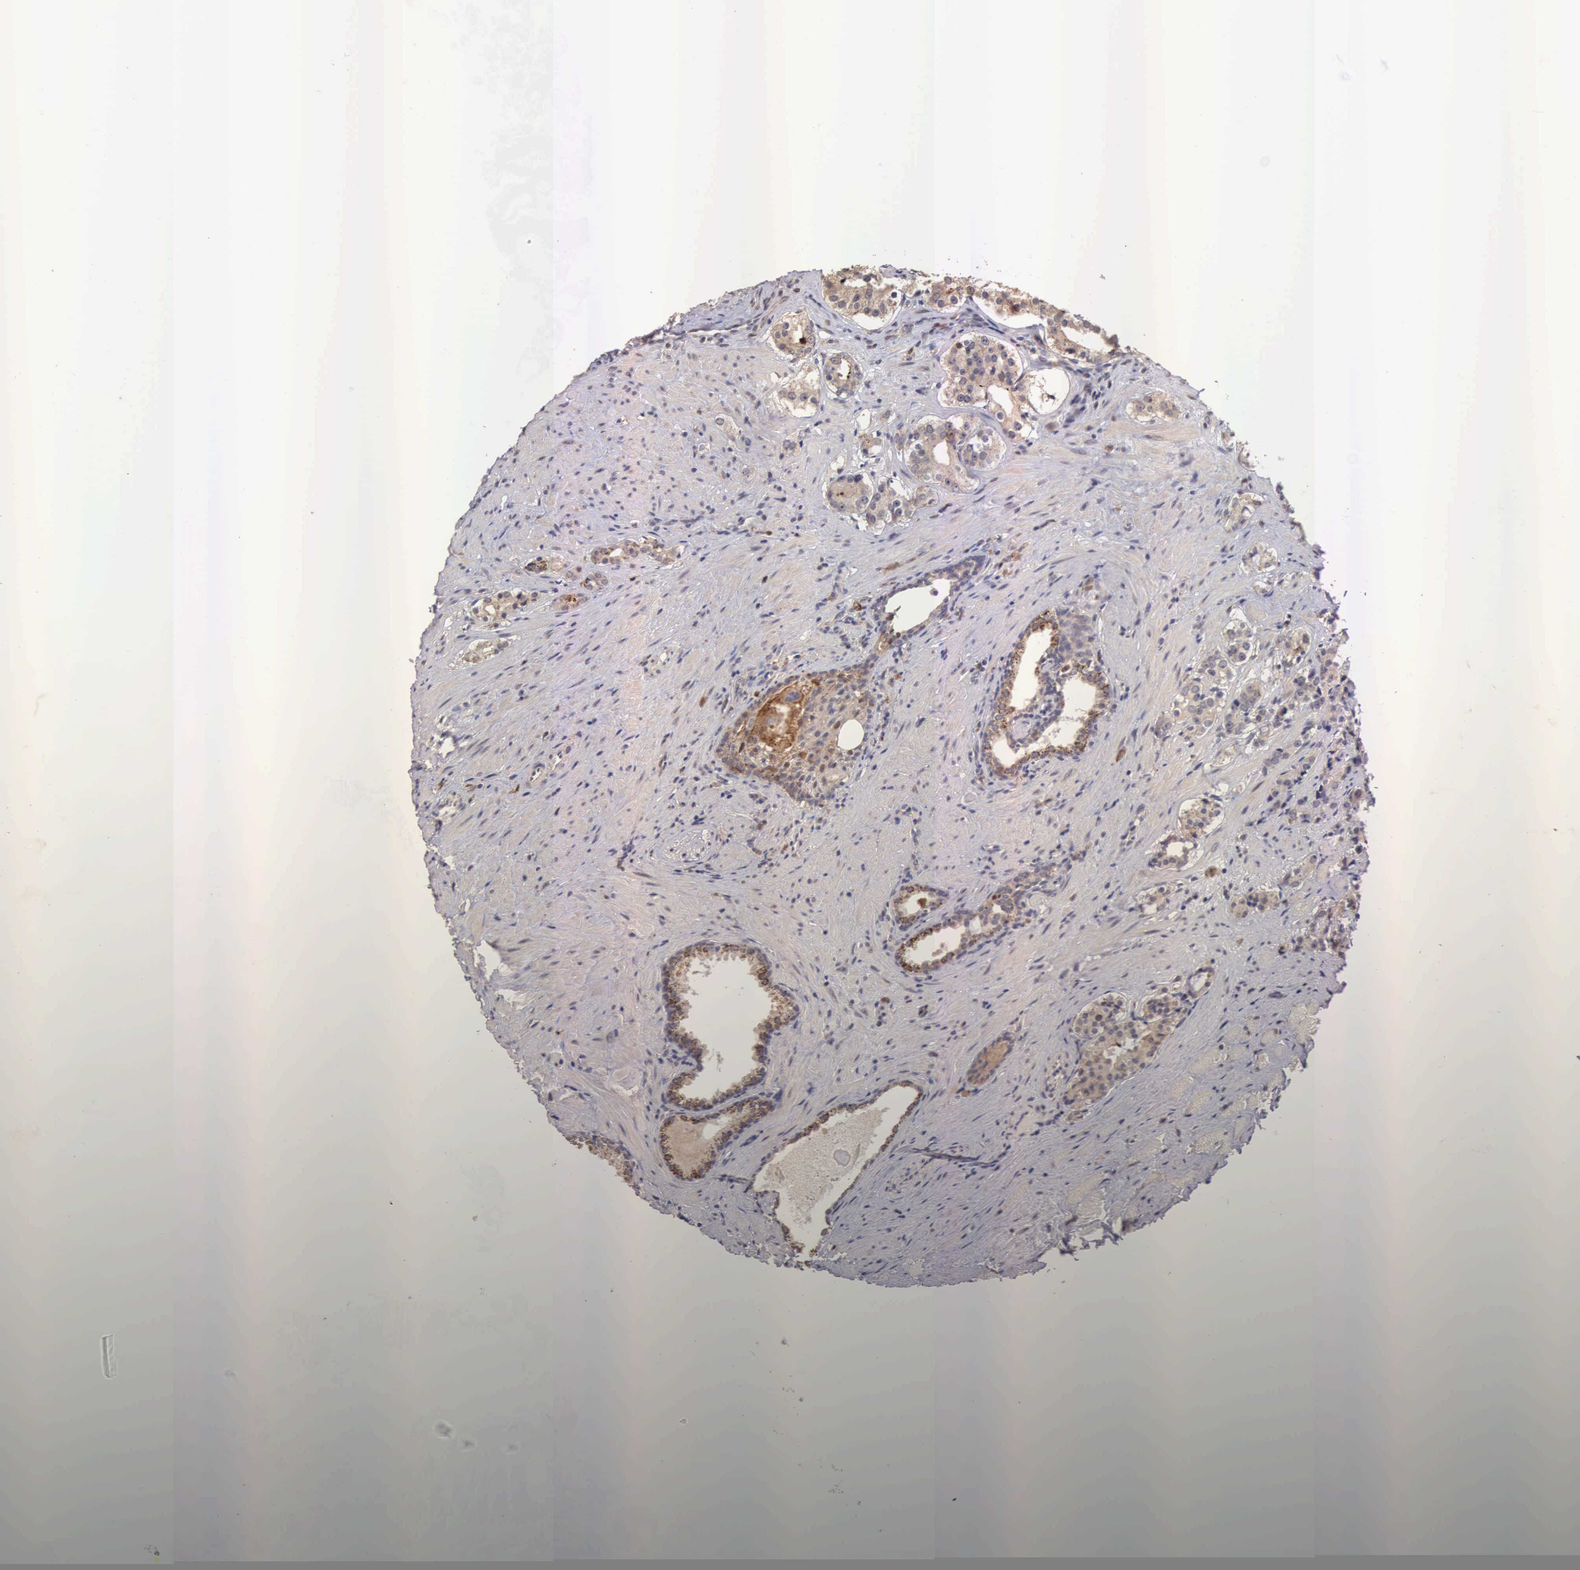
{"staining": {"intensity": "moderate", "quantity": ">75%", "location": "cytoplasmic/membranous"}, "tissue": "prostate cancer", "cell_type": "Tumor cells", "image_type": "cancer", "snomed": [{"axis": "morphology", "description": "Adenocarcinoma, Medium grade"}, {"axis": "topography", "description": "Prostate"}], "caption": "Immunohistochemical staining of human prostate cancer demonstrates medium levels of moderate cytoplasmic/membranous protein positivity in about >75% of tumor cells. Using DAB (brown) and hematoxylin (blue) stains, captured at high magnification using brightfield microscopy.", "gene": "CDC45", "patient": {"sex": "male", "age": 73}}